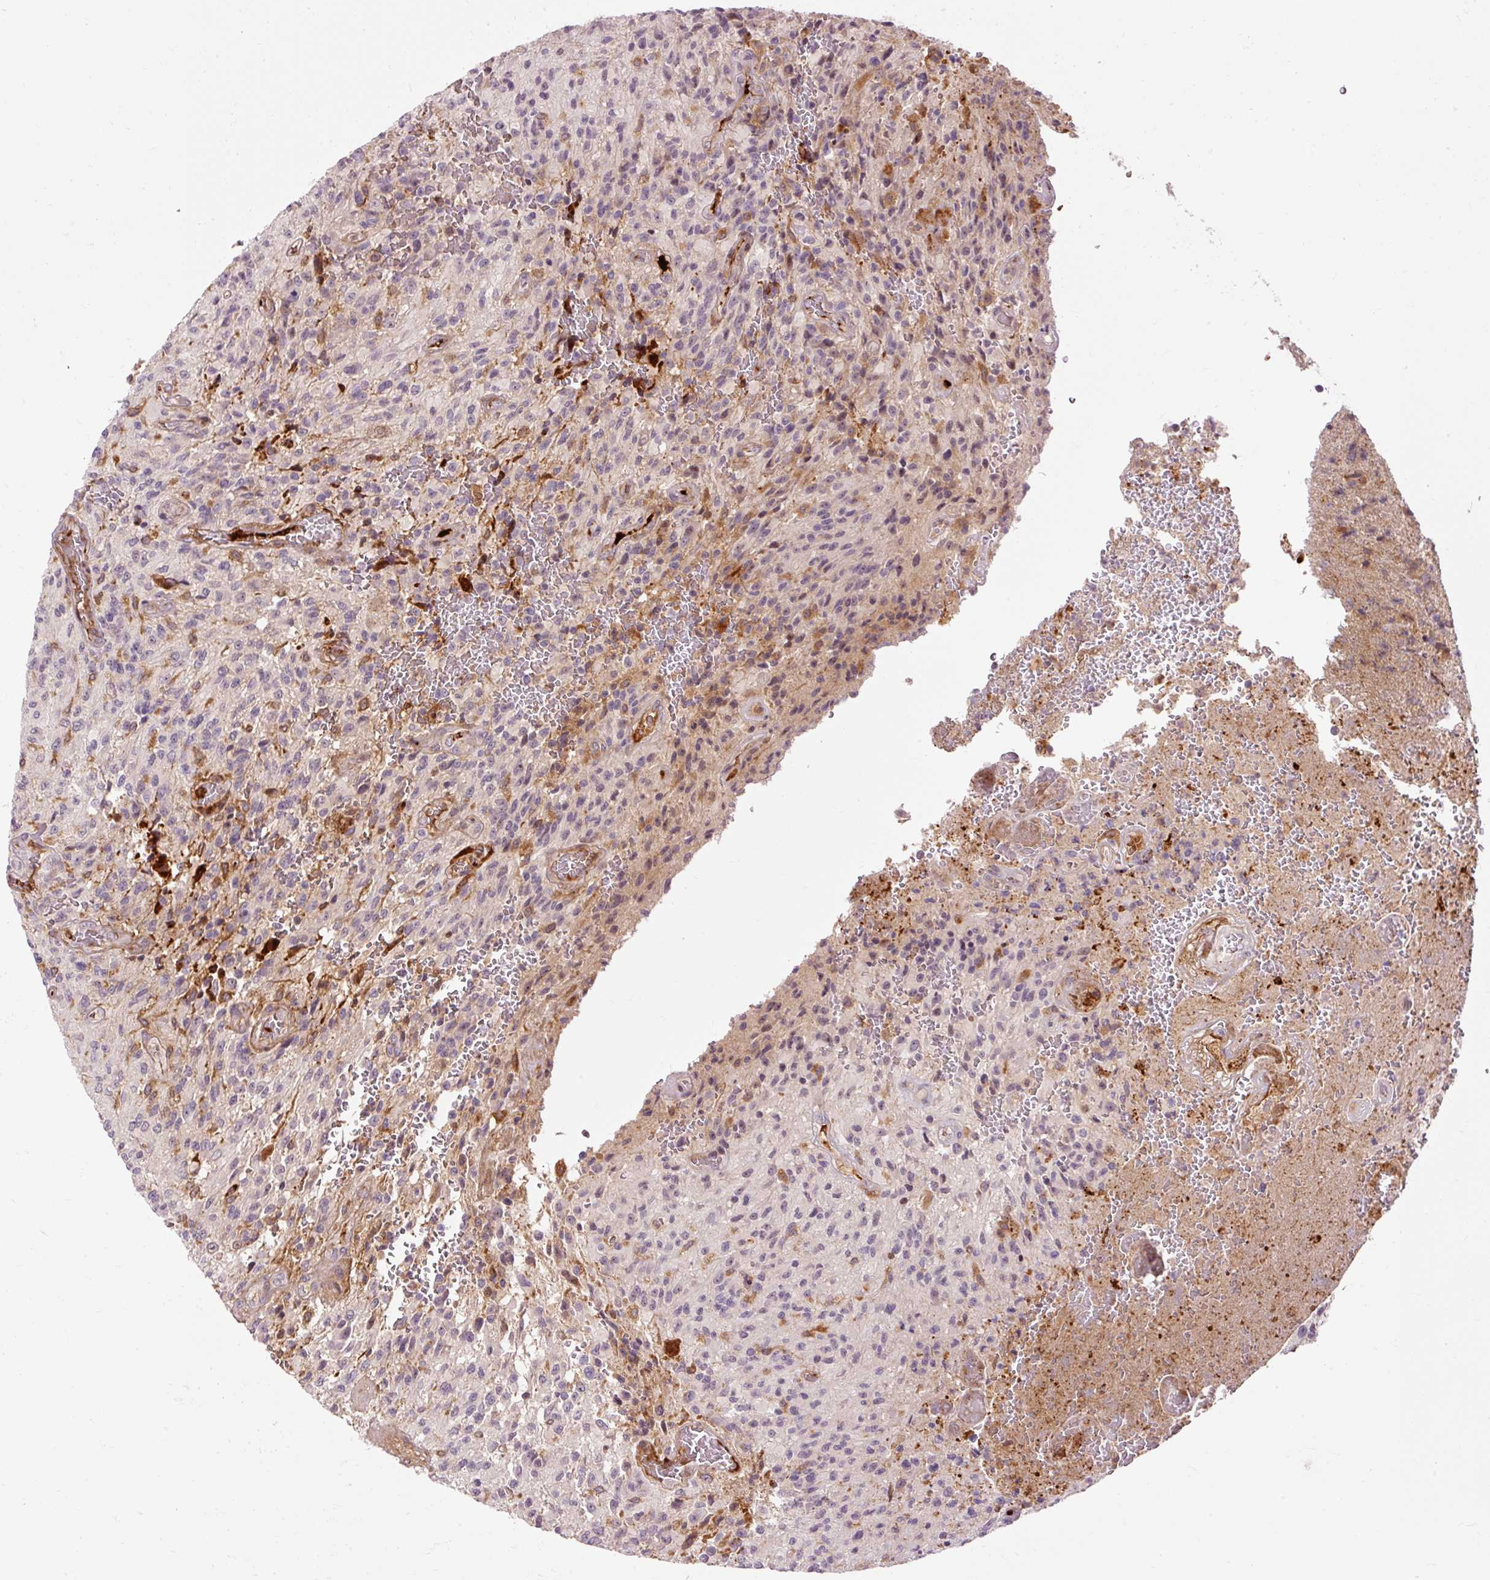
{"staining": {"intensity": "negative", "quantity": "none", "location": "none"}, "tissue": "glioma", "cell_type": "Tumor cells", "image_type": "cancer", "snomed": [{"axis": "morphology", "description": "Normal tissue, NOS"}, {"axis": "morphology", "description": "Glioma, malignant, High grade"}, {"axis": "topography", "description": "Cerebral cortex"}], "caption": "IHC photomicrograph of human high-grade glioma (malignant) stained for a protein (brown), which reveals no staining in tumor cells. (DAB IHC, high magnification).", "gene": "CEBPZ", "patient": {"sex": "male", "age": 56}}